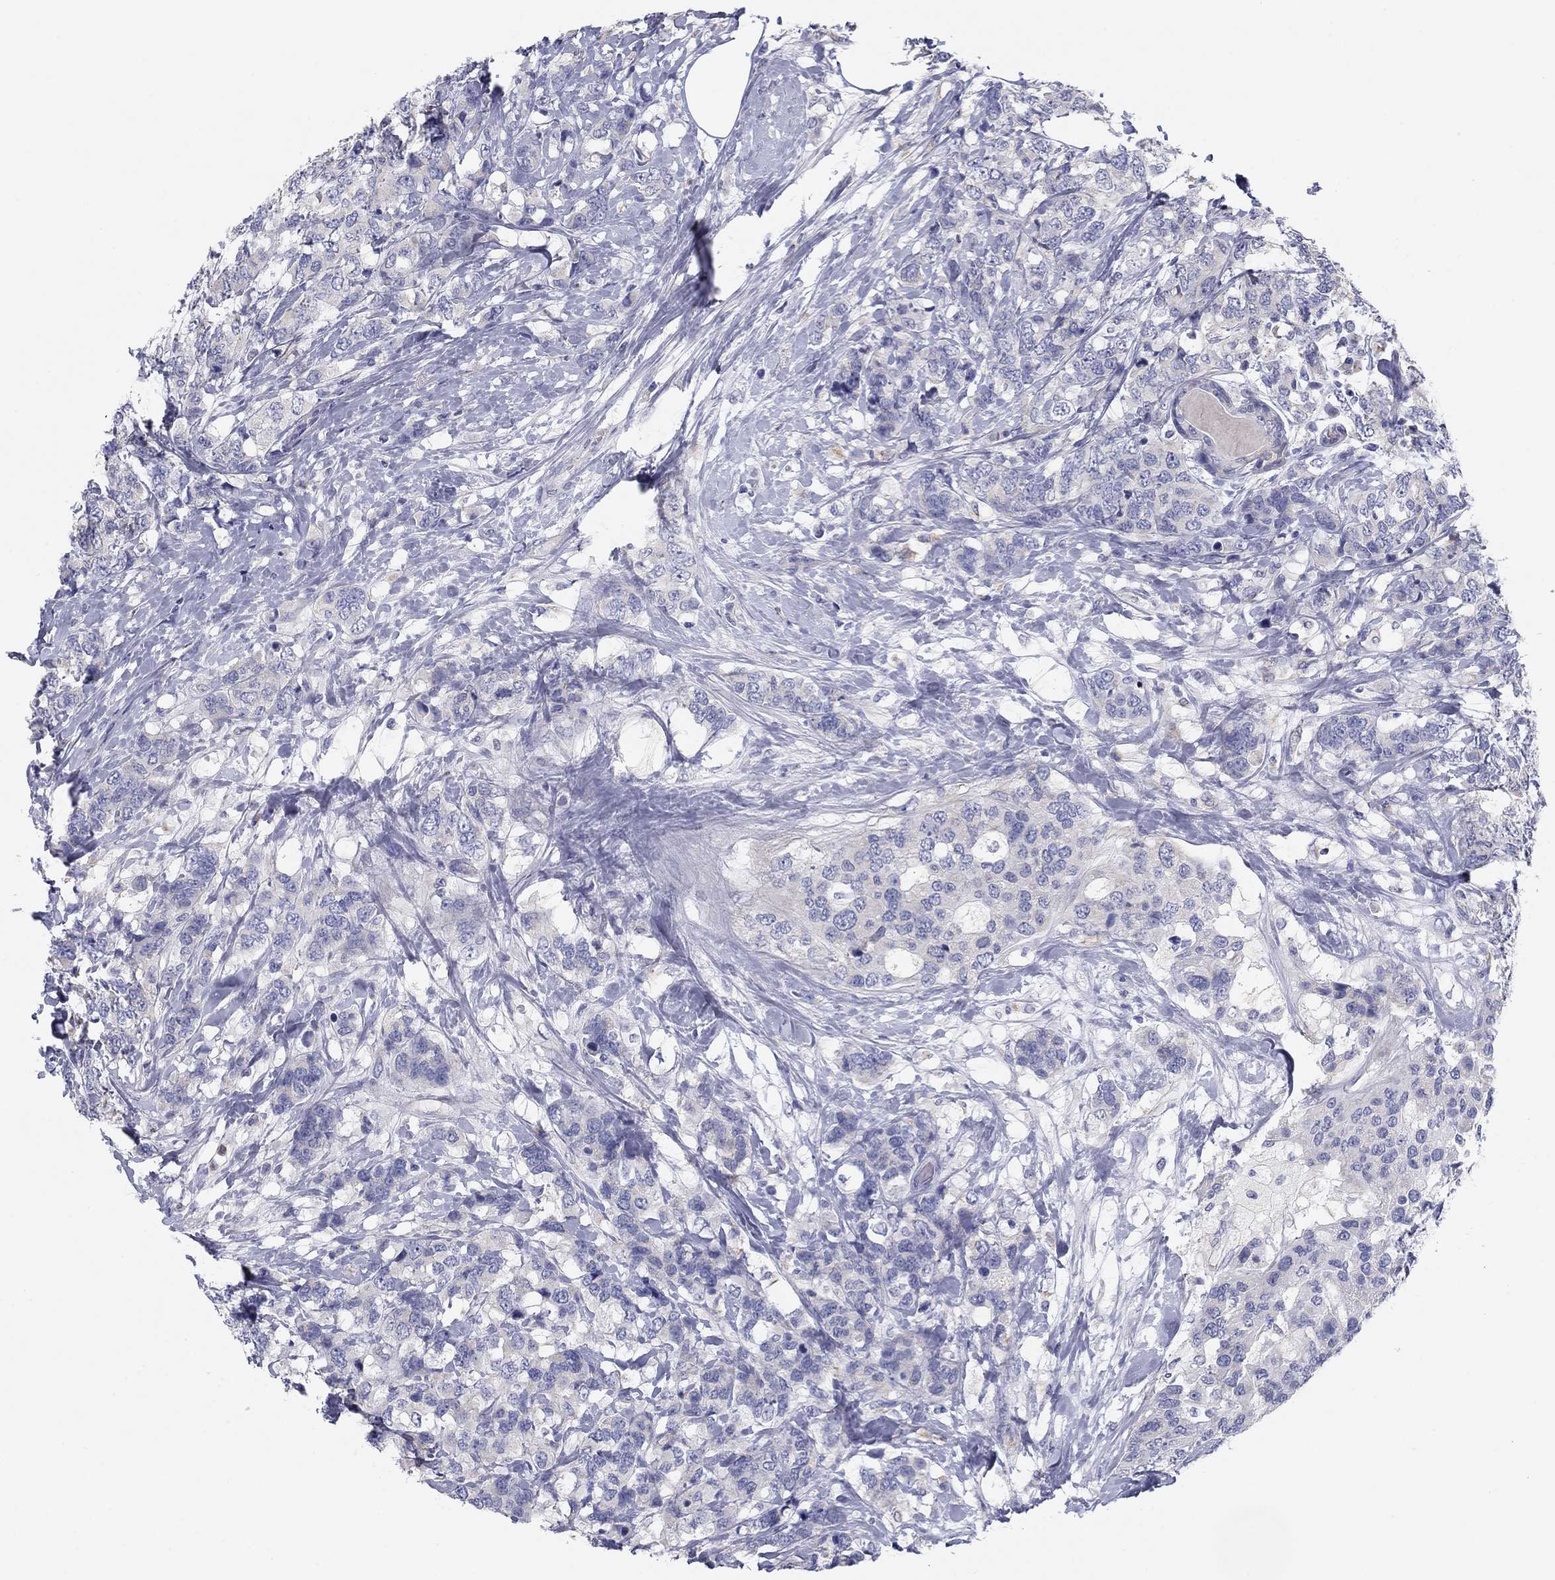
{"staining": {"intensity": "negative", "quantity": "none", "location": "none"}, "tissue": "breast cancer", "cell_type": "Tumor cells", "image_type": "cancer", "snomed": [{"axis": "morphology", "description": "Lobular carcinoma"}, {"axis": "topography", "description": "Breast"}], "caption": "Immunohistochemical staining of lobular carcinoma (breast) exhibits no significant positivity in tumor cells. The staining was performed using DAB to visualize the protein expression in brown, while the nuclei were stained in blue with hematoxylin (Magnification: 20x).", "gene": "SEPTIN3", "patient": {"sex": "female", "age": 59}}